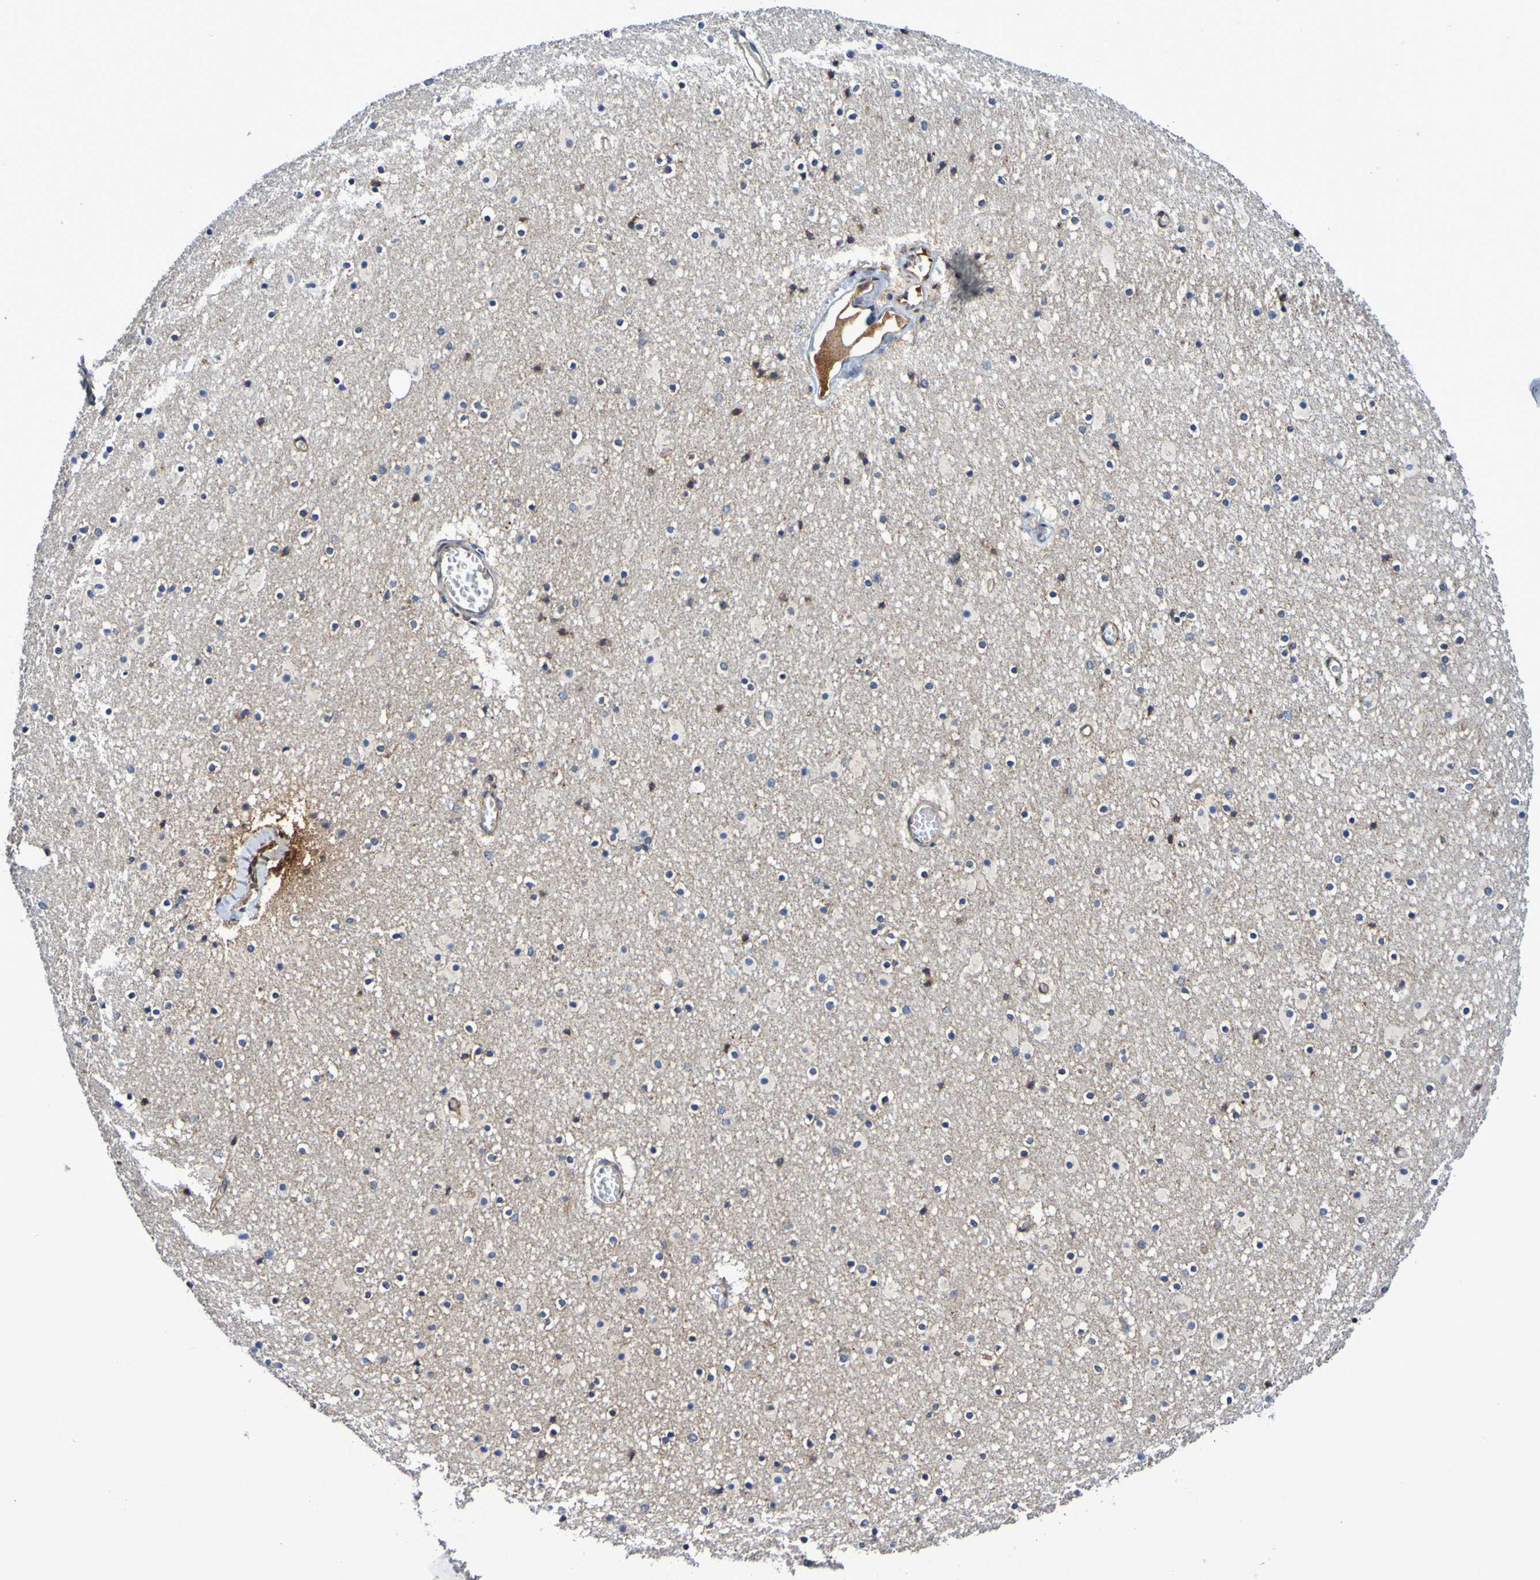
{"staining": {"intensity": "moderate", "quantity": "<25%", "location": "cytoplasmic/membranous"}, "tissue": "caudate", "cell_type": "Glial cells", "image_type": "normal", "snomed": [{"axis": "morphology", "description": "Normal tissue, NOS"}, {"axis": "topography", "description": "Lateral ventricle wall"}], "caption": "The photomicrograph demonstrates a brown stain indicating the presence of a protein in the cytoplasmic/membranous of glial cells in caudate. The staining is performed using DAB brown chromogen to label protein expression. The nuclei are counter-stained blue using hematoxylin.", "gene": "GJB1", "patient": {"sex": "male", "age": 45}}